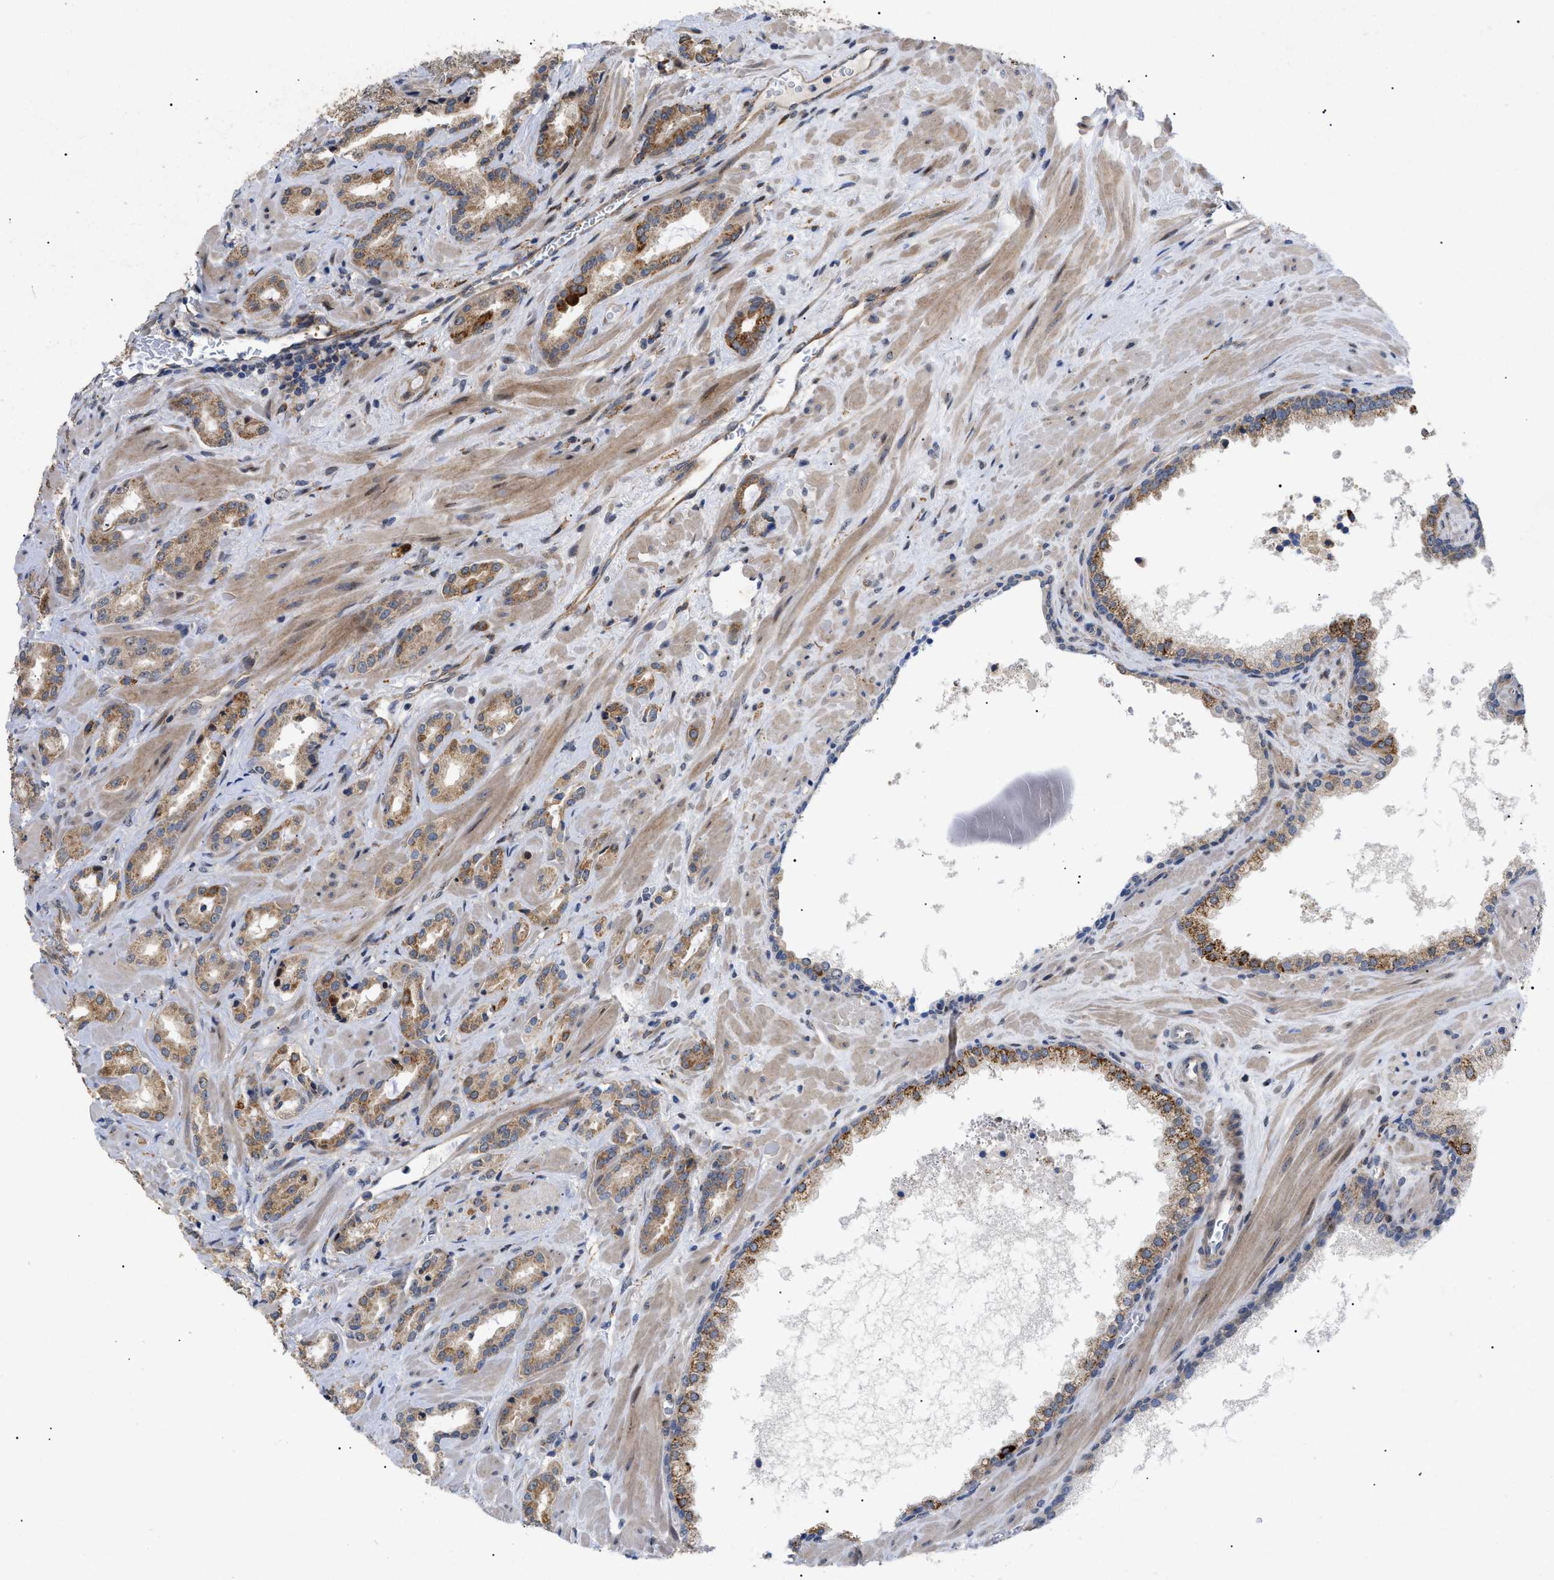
{"staining": {"intensity": "moderate", "quantity": ">75%", "location": "cytoplasmic/membranous"}, "tissue": "prostate cancer", "cell_type": "Tumor cells", "image_type": "cancer", "snomed": [{"axis": "morphology", "description": "Adenocarcinoma, High grade"}, {"axis": "topography", "description": "Prostate"}], "caption": "IHC (DAB) staining of prostate cancer (adenocarcinoma (high-grade)) shows moderate cytoplasmic/membranous protein positivity in approximately >75% of tumor cells.", "gene": "SFXN5", "patient": {"sex": "male", "age": 64}}